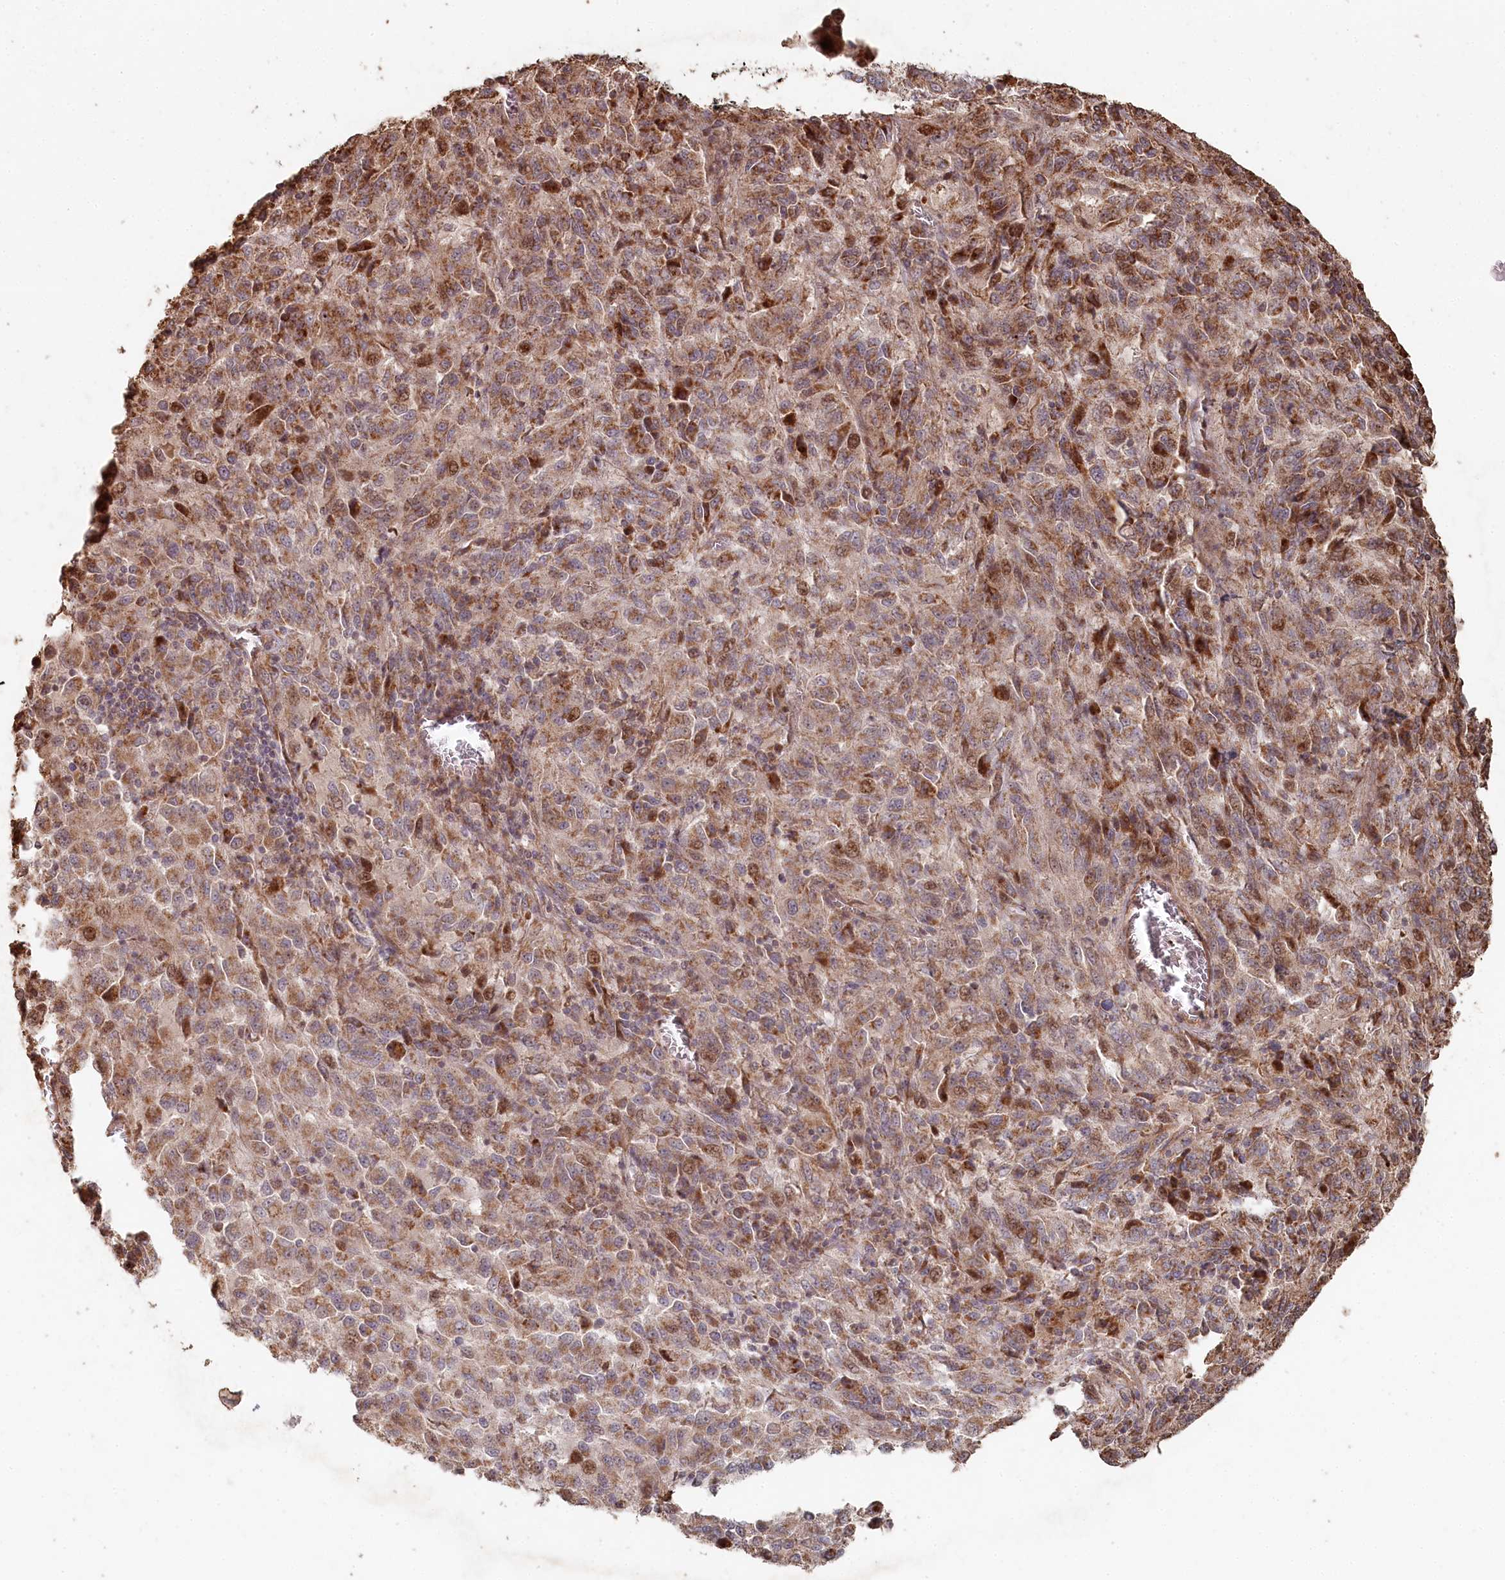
{"staining": {"intensity": "moderate", "quantity": ">75%", "location": "cytoplasmic/membranous"}, "tissue": "melanoma", "cell_type": "Tumor cells", "image_type": "cancer", "snomed": [{"axis": "morphology", "description": "Malignant melanoma, Metastatic site"}, {"axis": "topography", "description": "Lung"}], "caption": "A high-resolution histopathology image shows IHC staining of malignant melanoma (metastatic site), which demonstrates moderate cytoplasmic/membranous expression in about >75% of tumor cells. (DAB (3,3'-diaminobenzidine) = brown stain, brightfield microscopy at high magnification).", "gene": "HAL", "patient": {"sex": "male", "age": 64}}